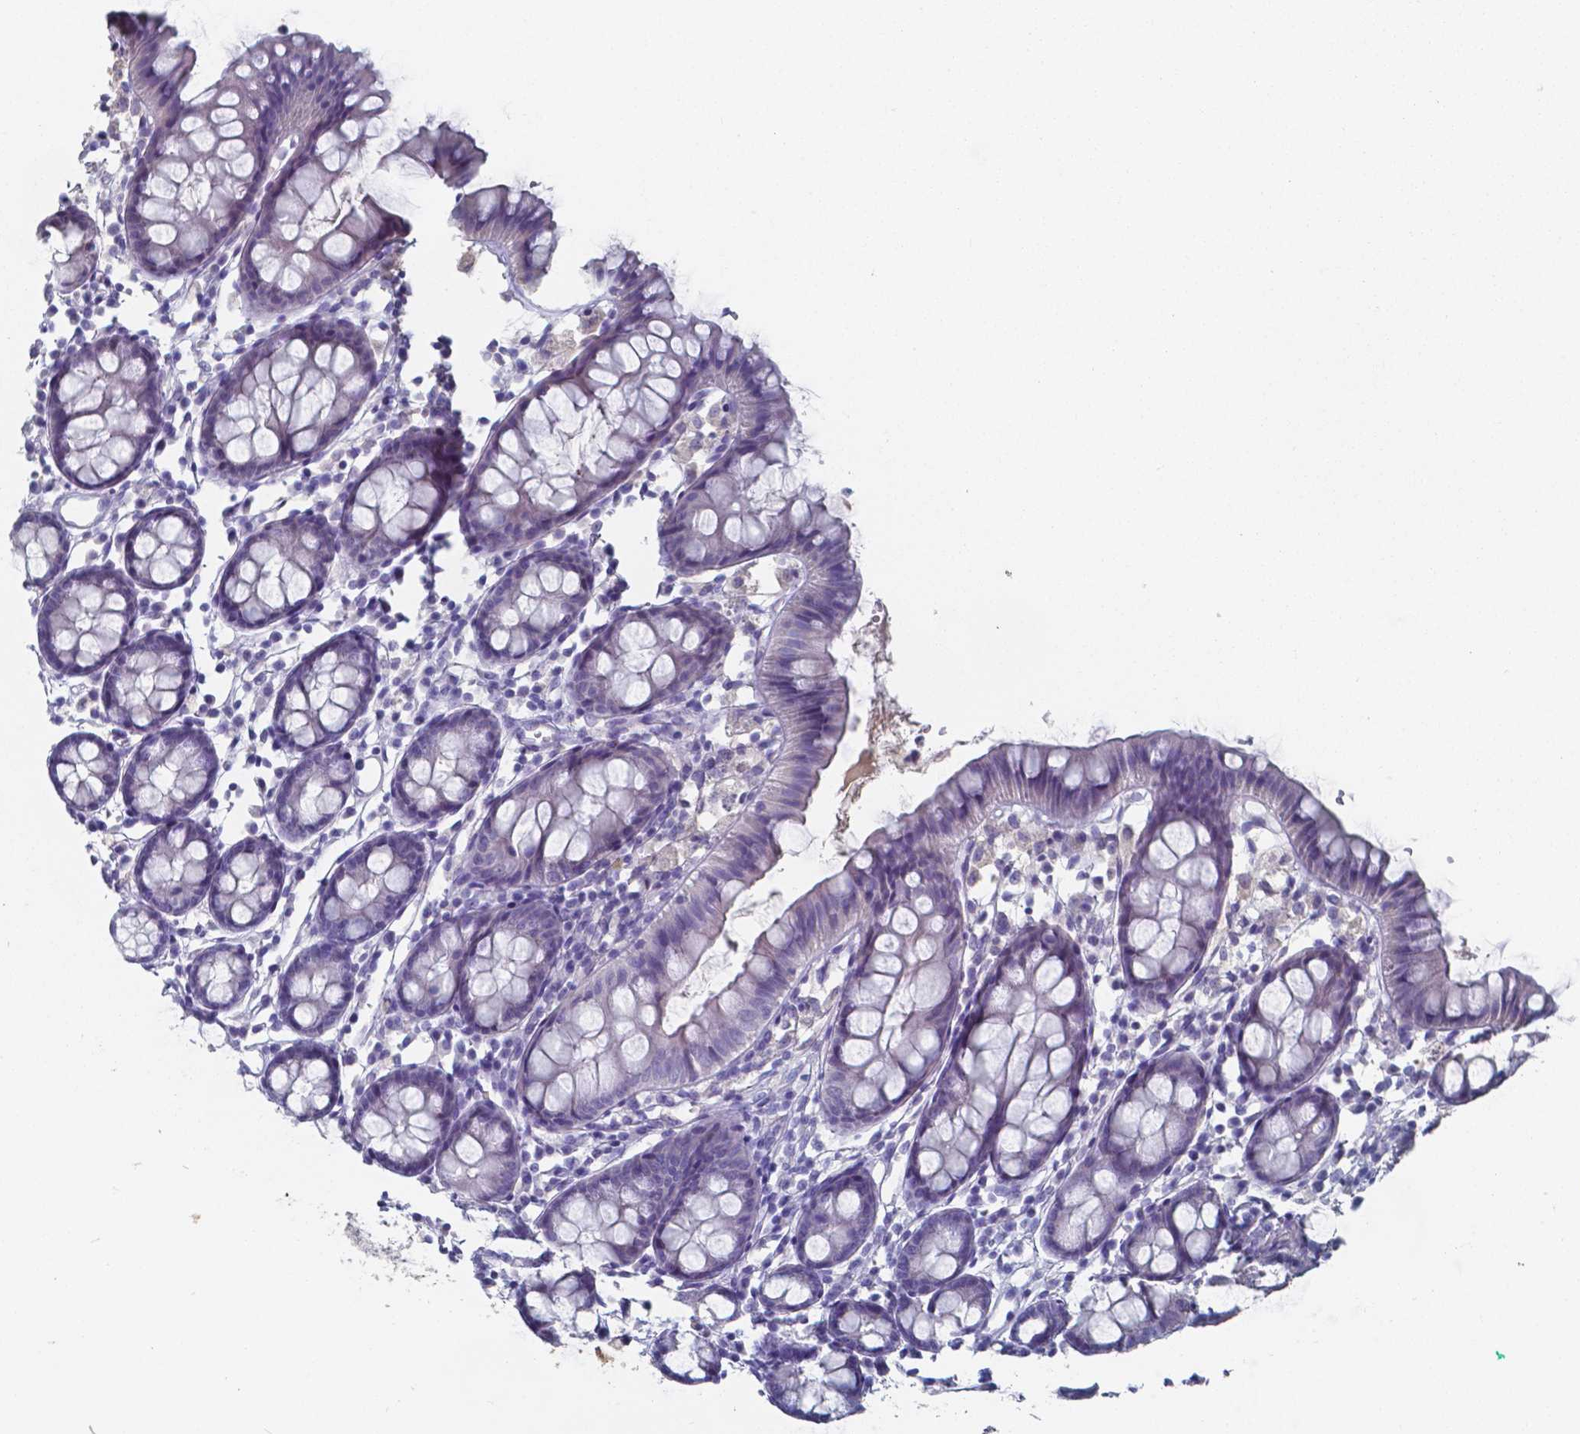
{"staining": {"intensity": "negative", "quantity": "none", "location": "none"}, "tissue": "colon", "cell_type": "Endothelial cells", "image_type": "normal", "snomed": [{"axis": "morphology", "description": "Normal tissue, NOS"}, {"axis": "topography", "description": "Colon"}], "caption": "IHC histopathology image of unremarkable colon stained for a protein (brown), which displays no staining in endothelial cells.", "gene": "BTBD17", "patient": {"sex": "female", "age": 84}}